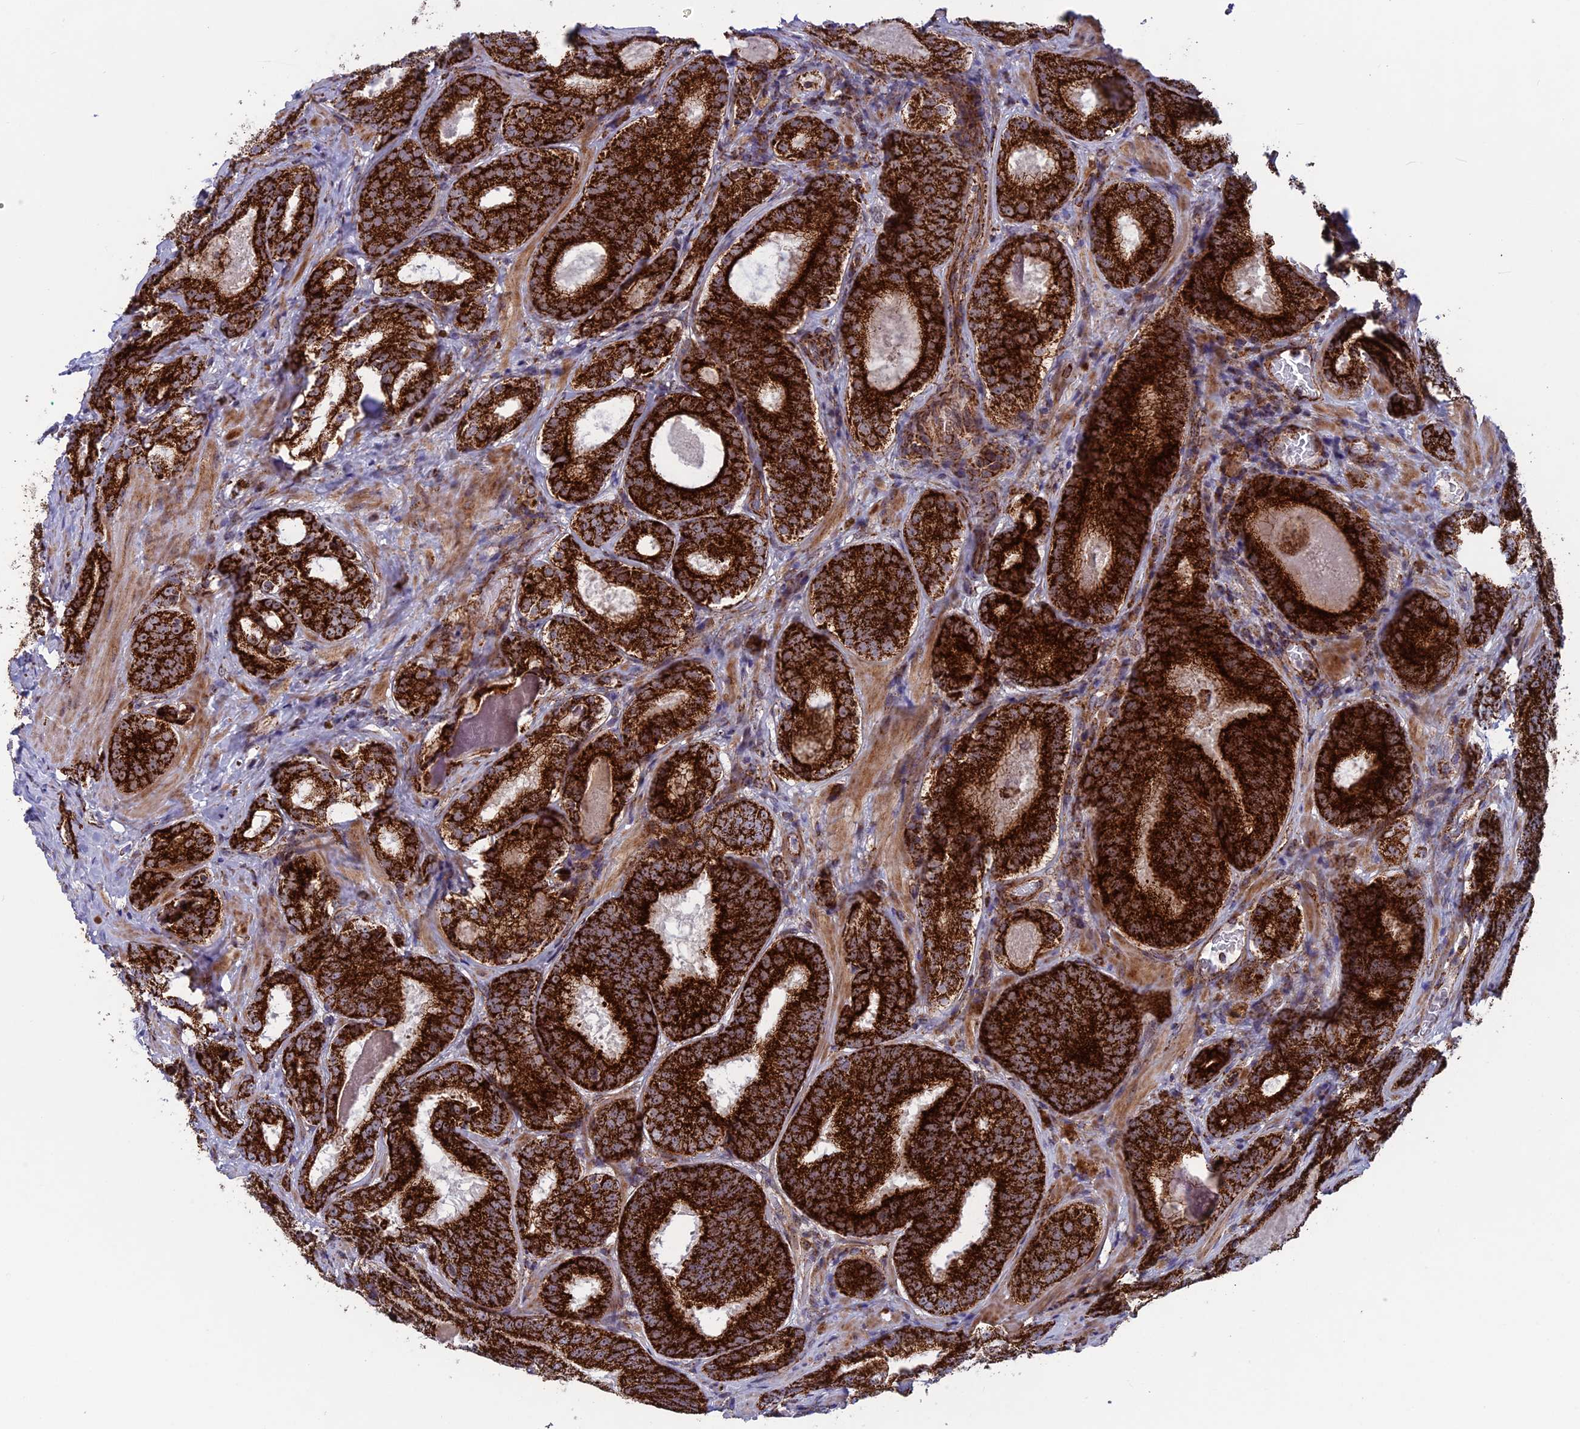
{"staining": {"intensity": "strong", "quantity": ">75%", "location": "cytoplasmic/membranous"}, "tissue": "prostate cancer", "cell_type": "Tumor cells", "image_type": "cancer", "snomed": [{"axis": "morphology", "description": "Adenocarcinoma, High grade"}, {"axis": "topography", "description": "Prostate"}], "caption": "Human prostate cancer (high-grade adenocarcinoma) stained with a protein marker exhibits strong staining in tumor cells.", "gene": "MRPS18B", "patient": {"sex": "male", "age": 57}}